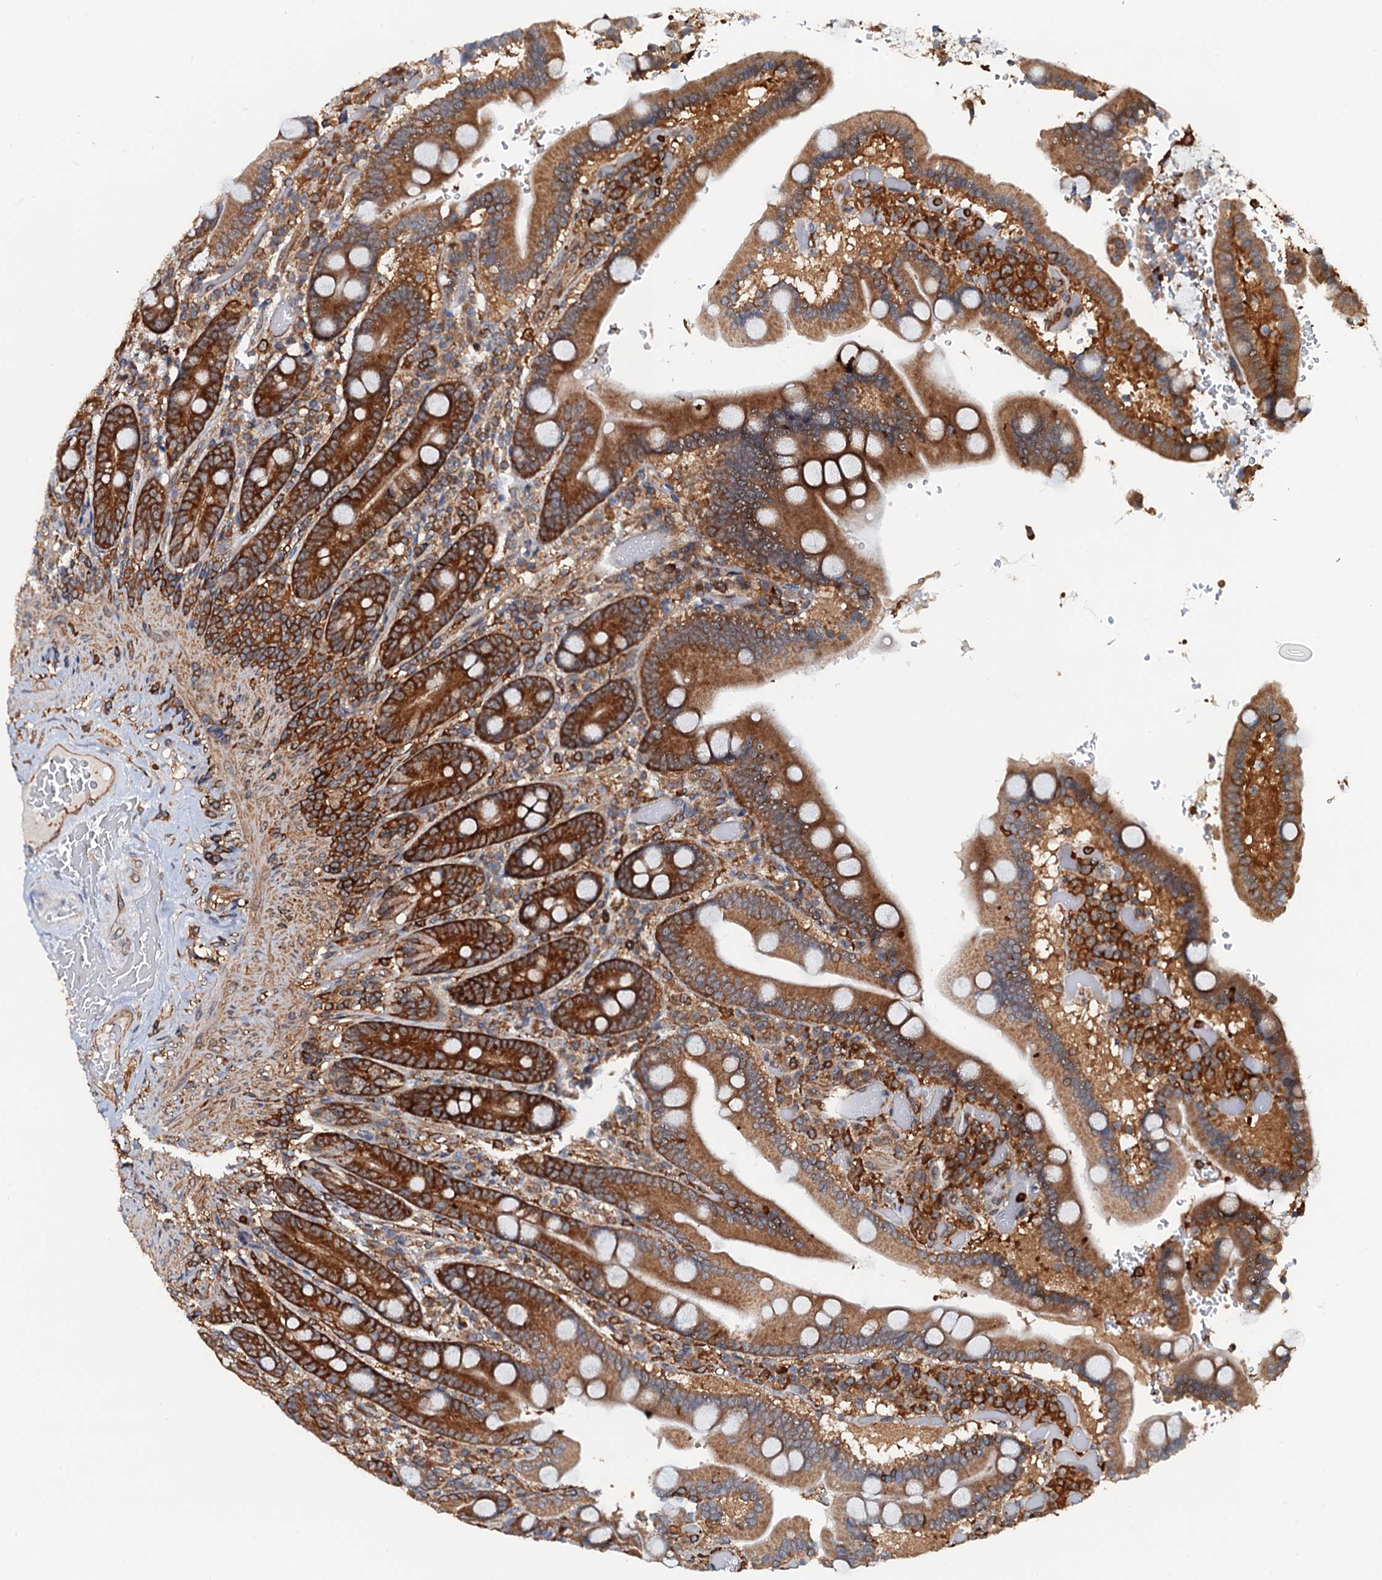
{"staining": {"intensity": "strong", "quantity": ">75%", "location": "cytoplasmic/membranous"}, "tissue": "duodenum", "cell_type": "Glandular cells", "image_type": "normal", "snomed": [{"axis": "morphology", "description": "Normal tissue, NOS"}, {"axis": "topography", "description": "Duodenum"}], "caption": "A brown stain highlights strong cytoplasmic/membranous positivity of a protein in glandular cells of unremarkable human duodenum.", "gene": "USP6NL", "patient": {"sex": "female", "age": 62}}